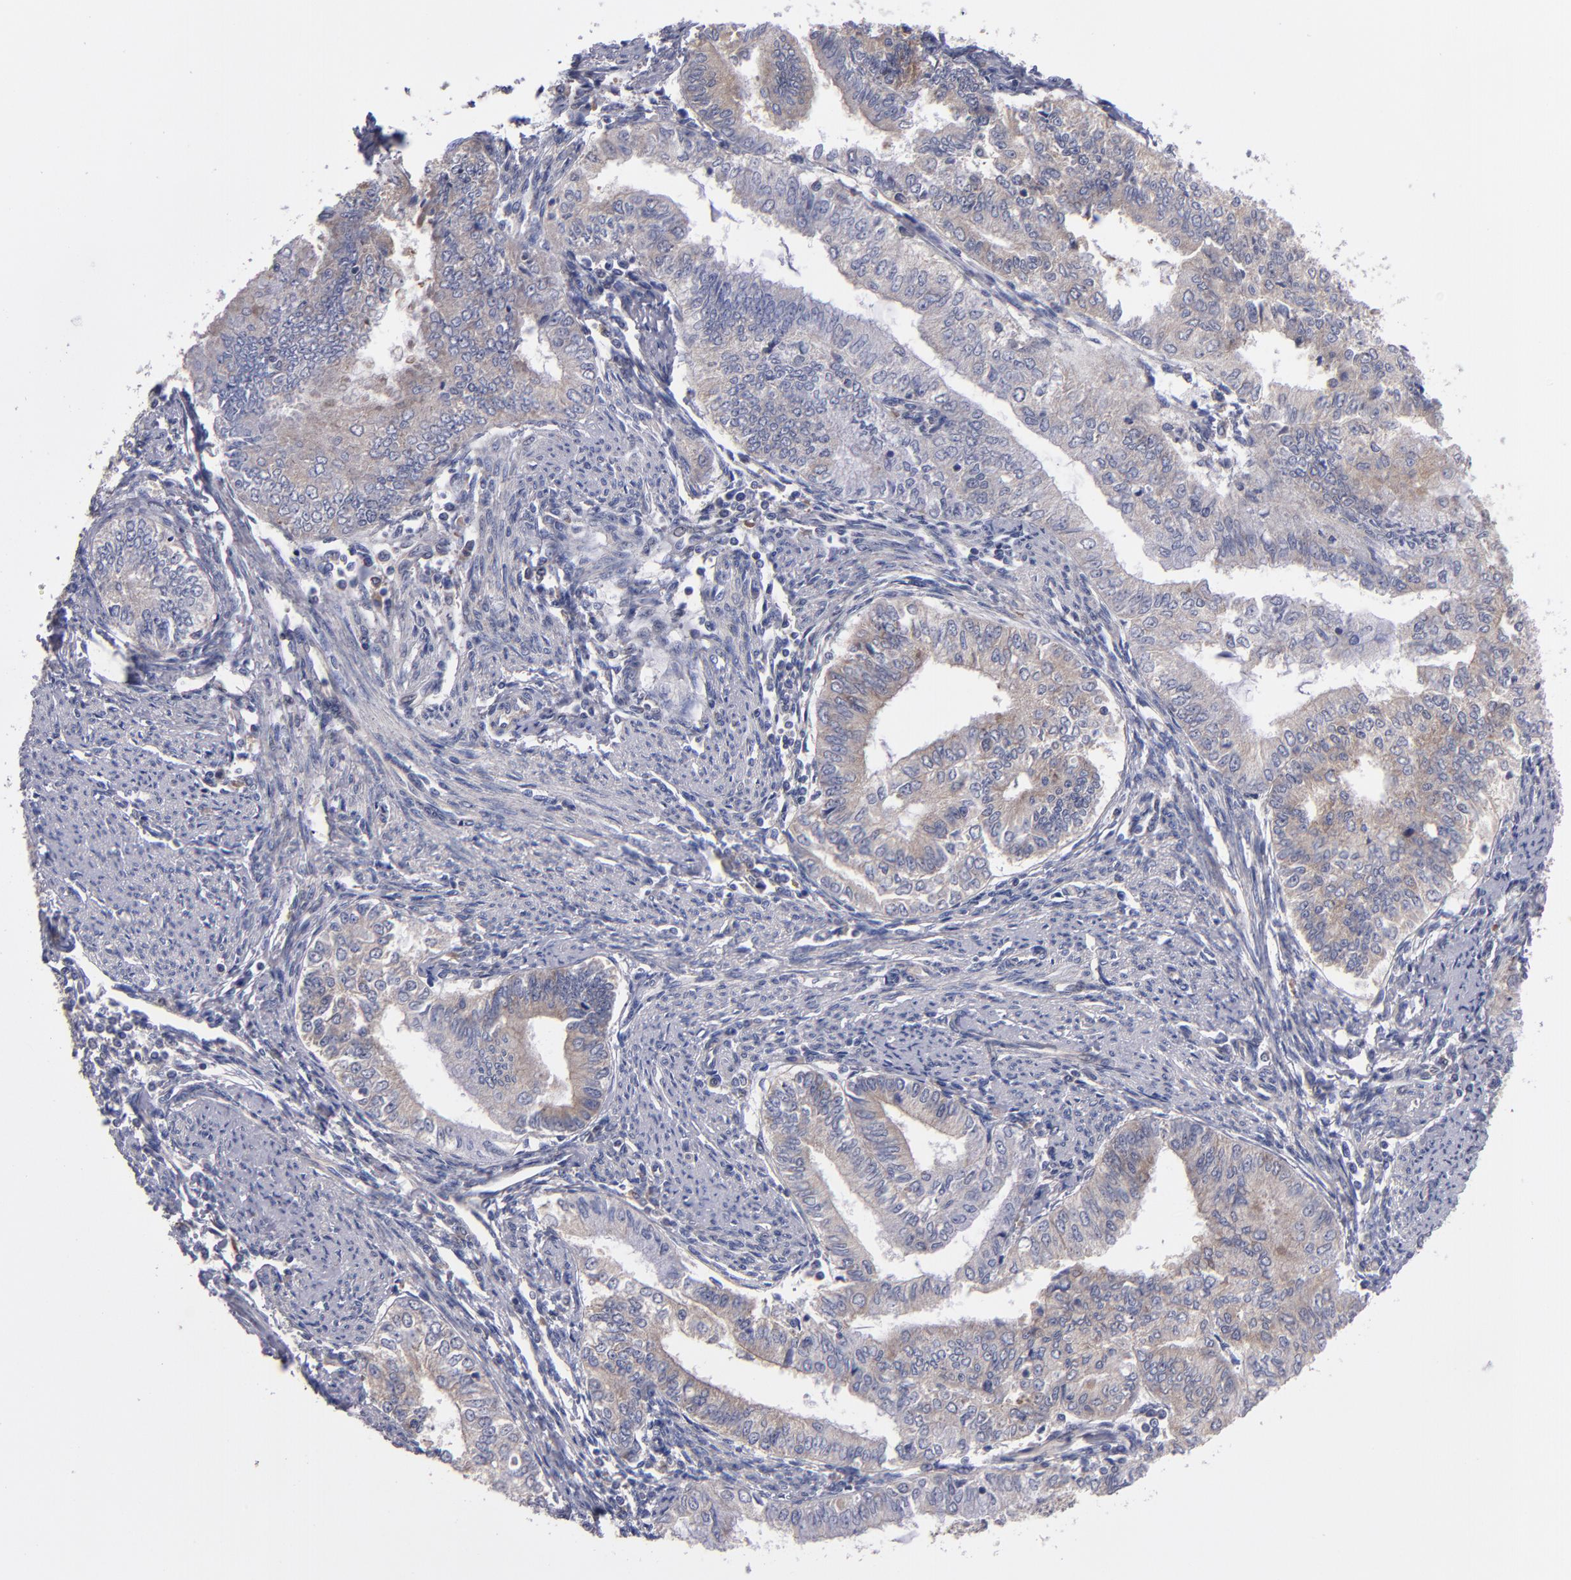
{"staining": {"intensity": "weak", "quantity": ">75%", "location": "cytoplasmic/membranous"}, "tissue": "endometrial cancer", "cell_type": "Tumor cells", "image_type": "cancer", "snomed": [{"axis": "morphology", "description": "Adenocarcinoma, NOS"}, {"axis": "topography", "description": "Endometrium"}], "caption": "A brown stain highlights weak cytoplasmic/membranous positivity of a protein in endometrial cancer tumor cells.", "gene": "EIF3L", "patient": {"sex": "female", "age": 66}}